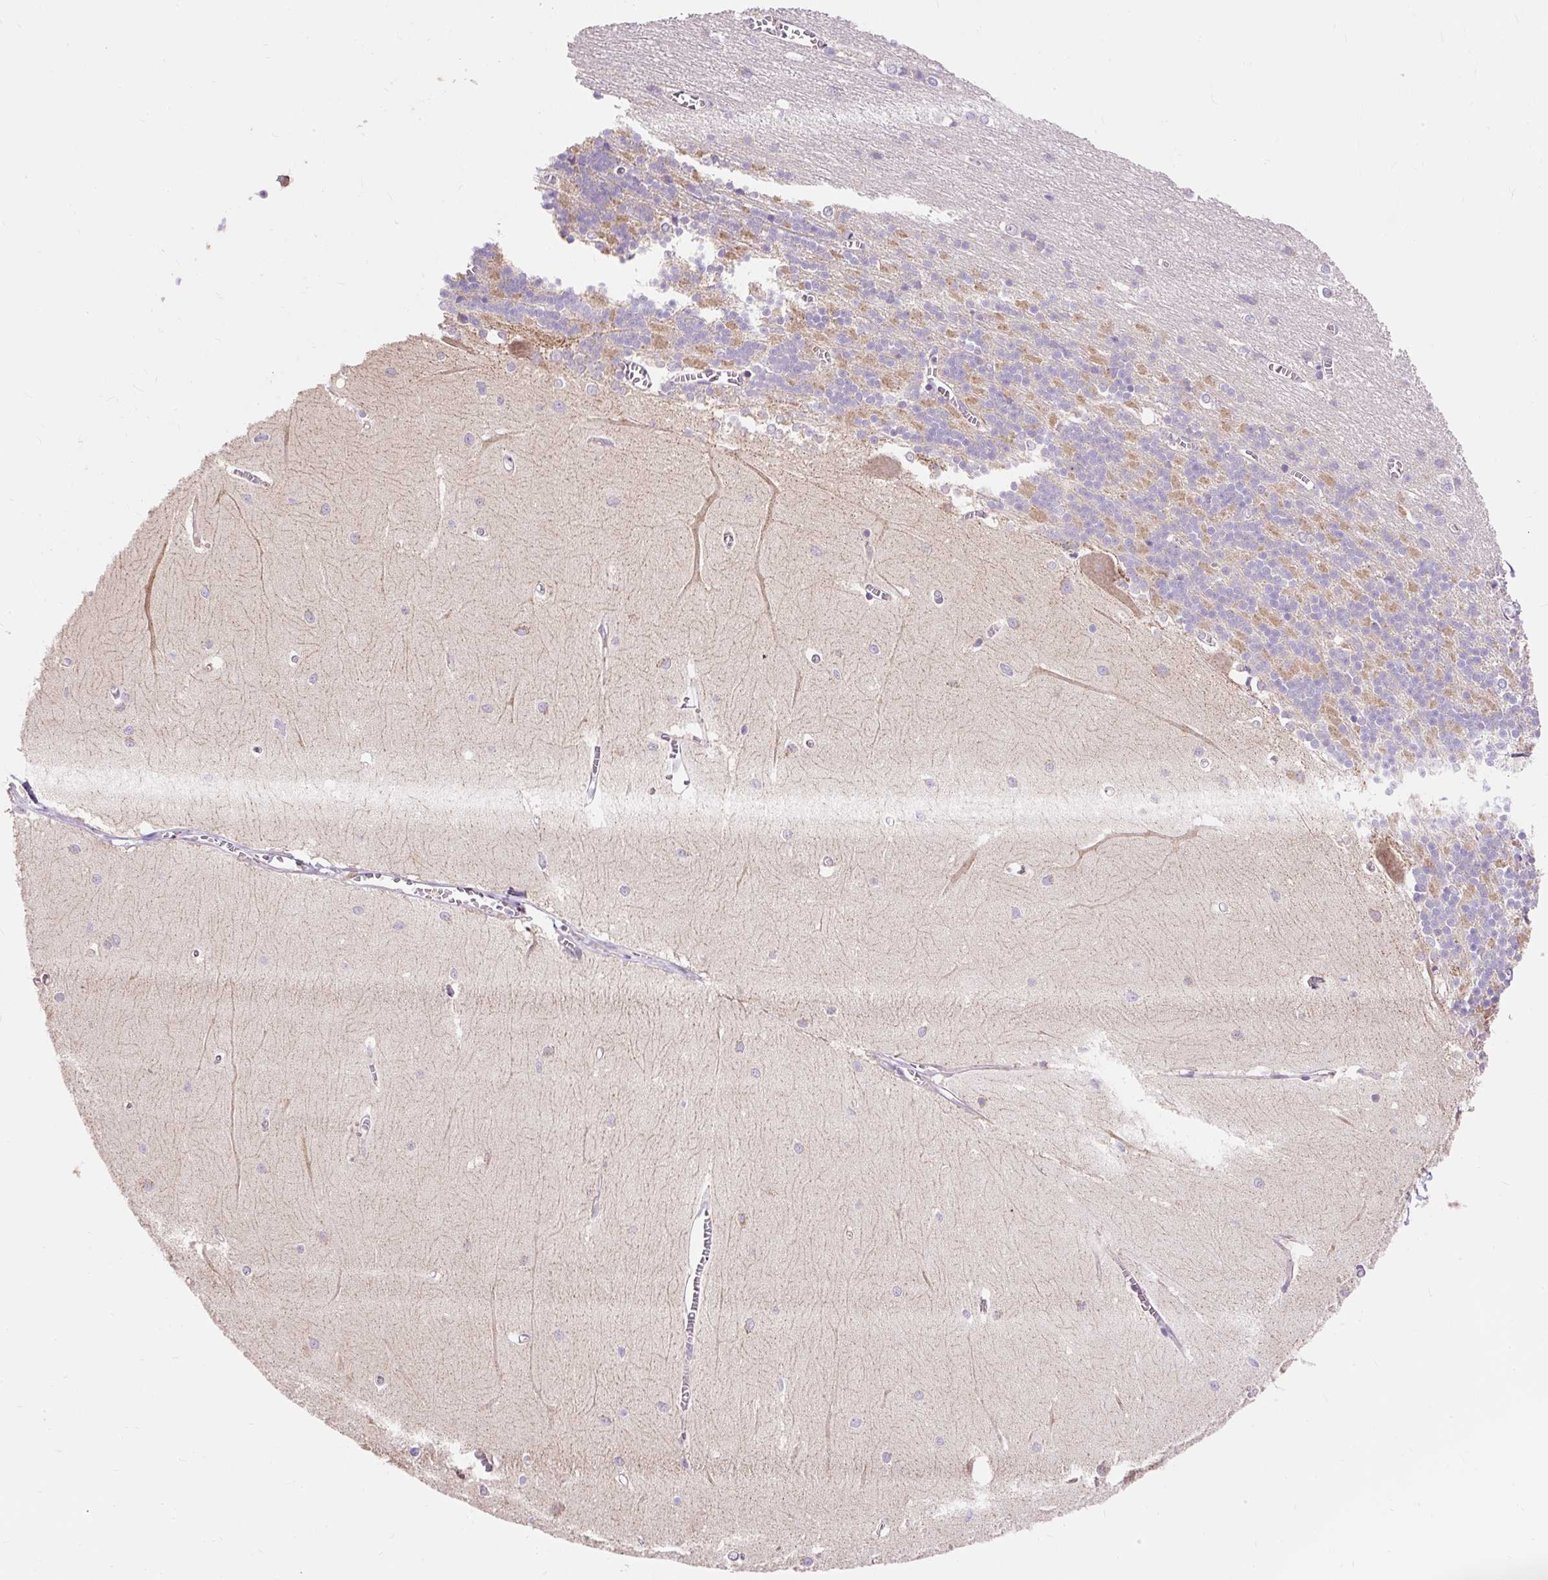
{"staining": {"intensity": "weak", "quantity": "25%-75%", "location": "cytoplasmic/membranous"}, "tissue": "cerebellum", "cell_type": "Cells in granular layer", "image_type": "normal", "snomed": [{"axis": "morphology", "description": "Normal tissue, NOS"}, {"axis": "topography", "description": "Cerebellum"}], "caption": "Immunohistochemical staining of unremarkable human cerebellum displays weak cytoplasmic/membranous protein positivity in about 25%-75% of cells in granular layer.", "gene": "PMAIP1", "patient": {"sex": "male", "age": 37}}